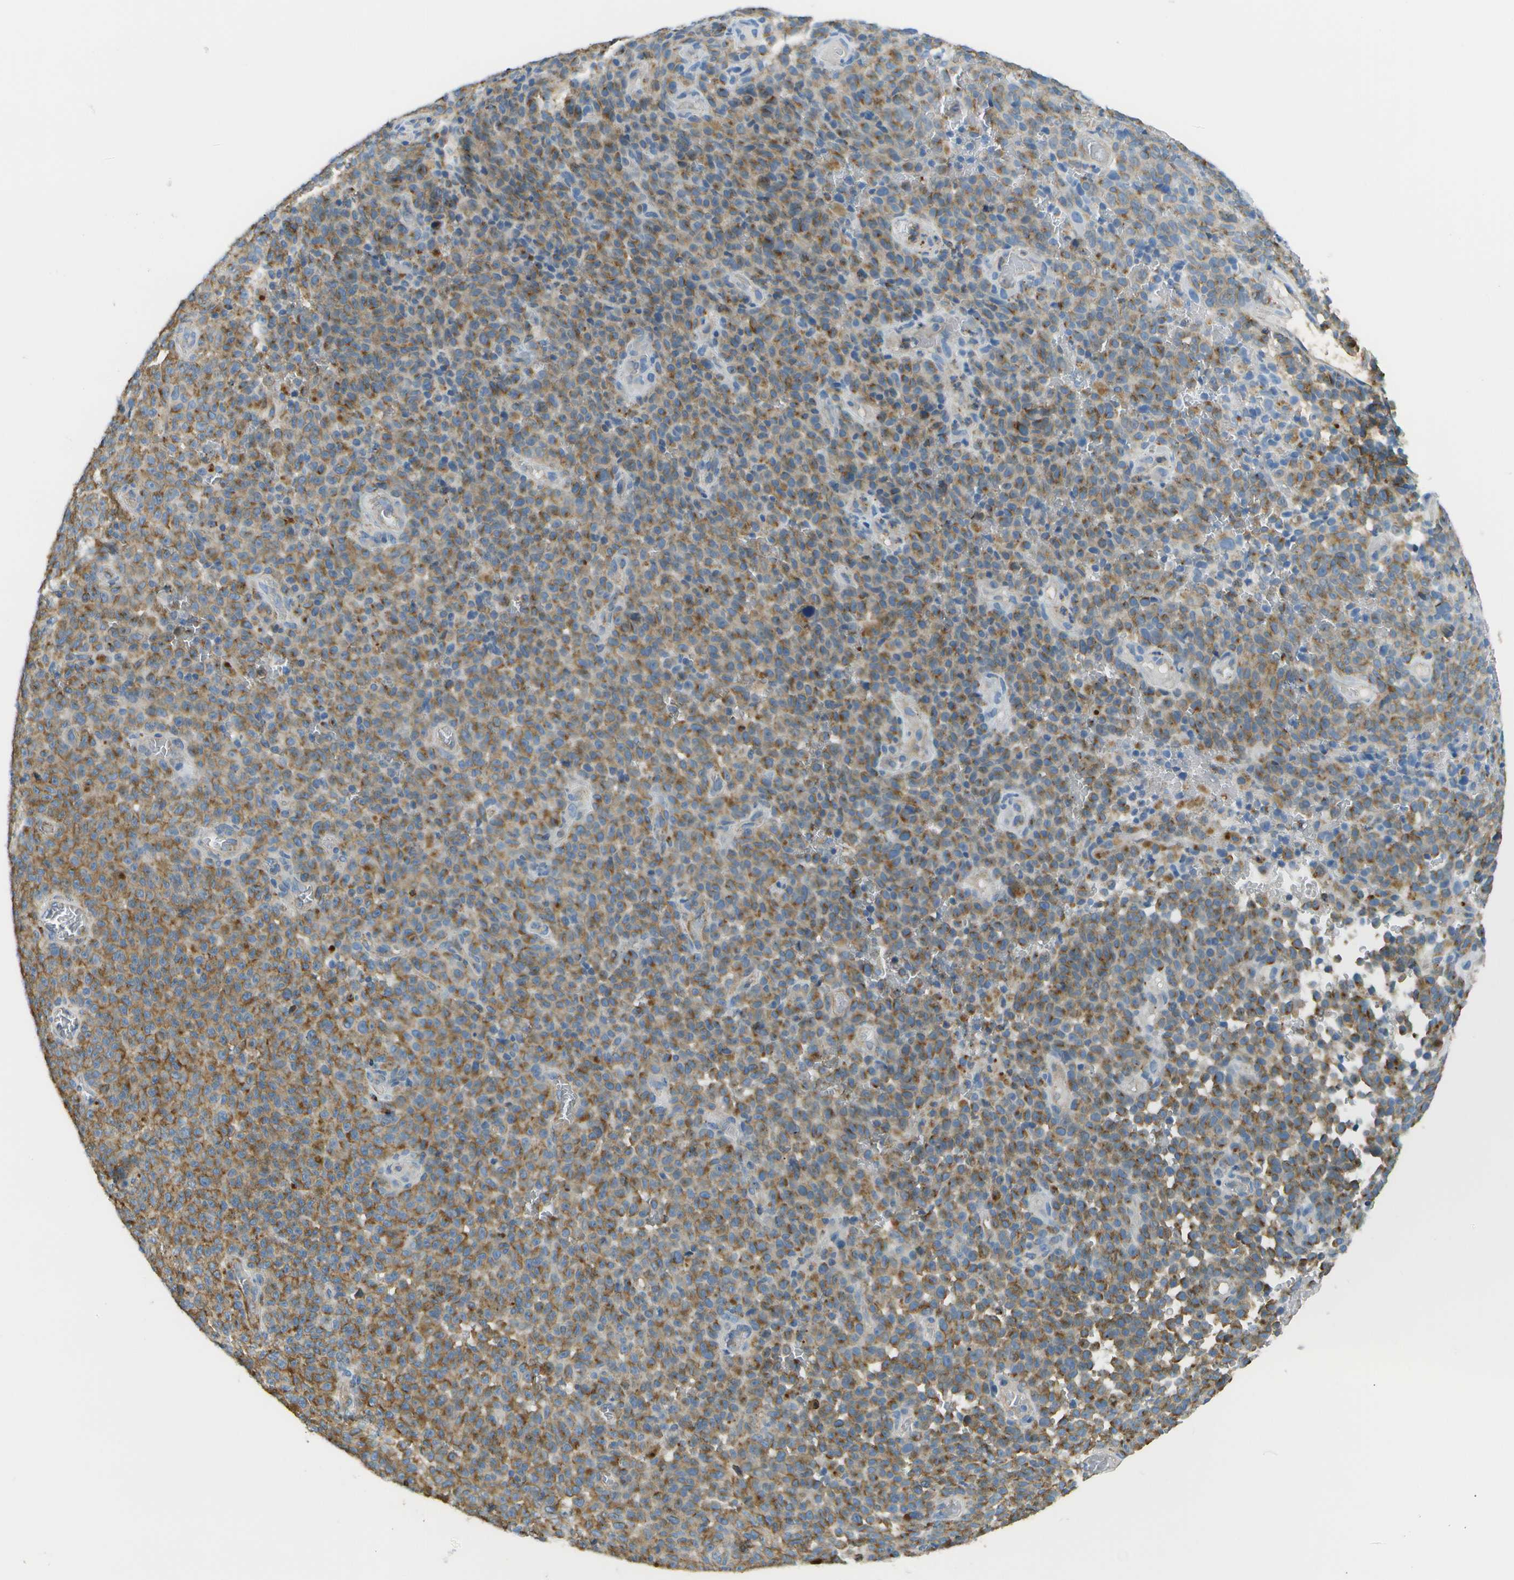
{"staining": {"intensity": "moderate", "quantity": ">75%", "location": "cytoplasmic/membranous"}, "tissue": "melanoma", "cell_type": "Tumor cells", "image_type": "cancer", "snomed": [{"axis": "morphology", "description": "Malignant melanoma, NOS"}, {"axis": "topography", "description": "Skin"}], "caption": "Melanoma stained with a protein marker exhibits moderate staining in tumor cells.", "gene": "MYH11", "patient": {"sex": "female", "age": 82}}